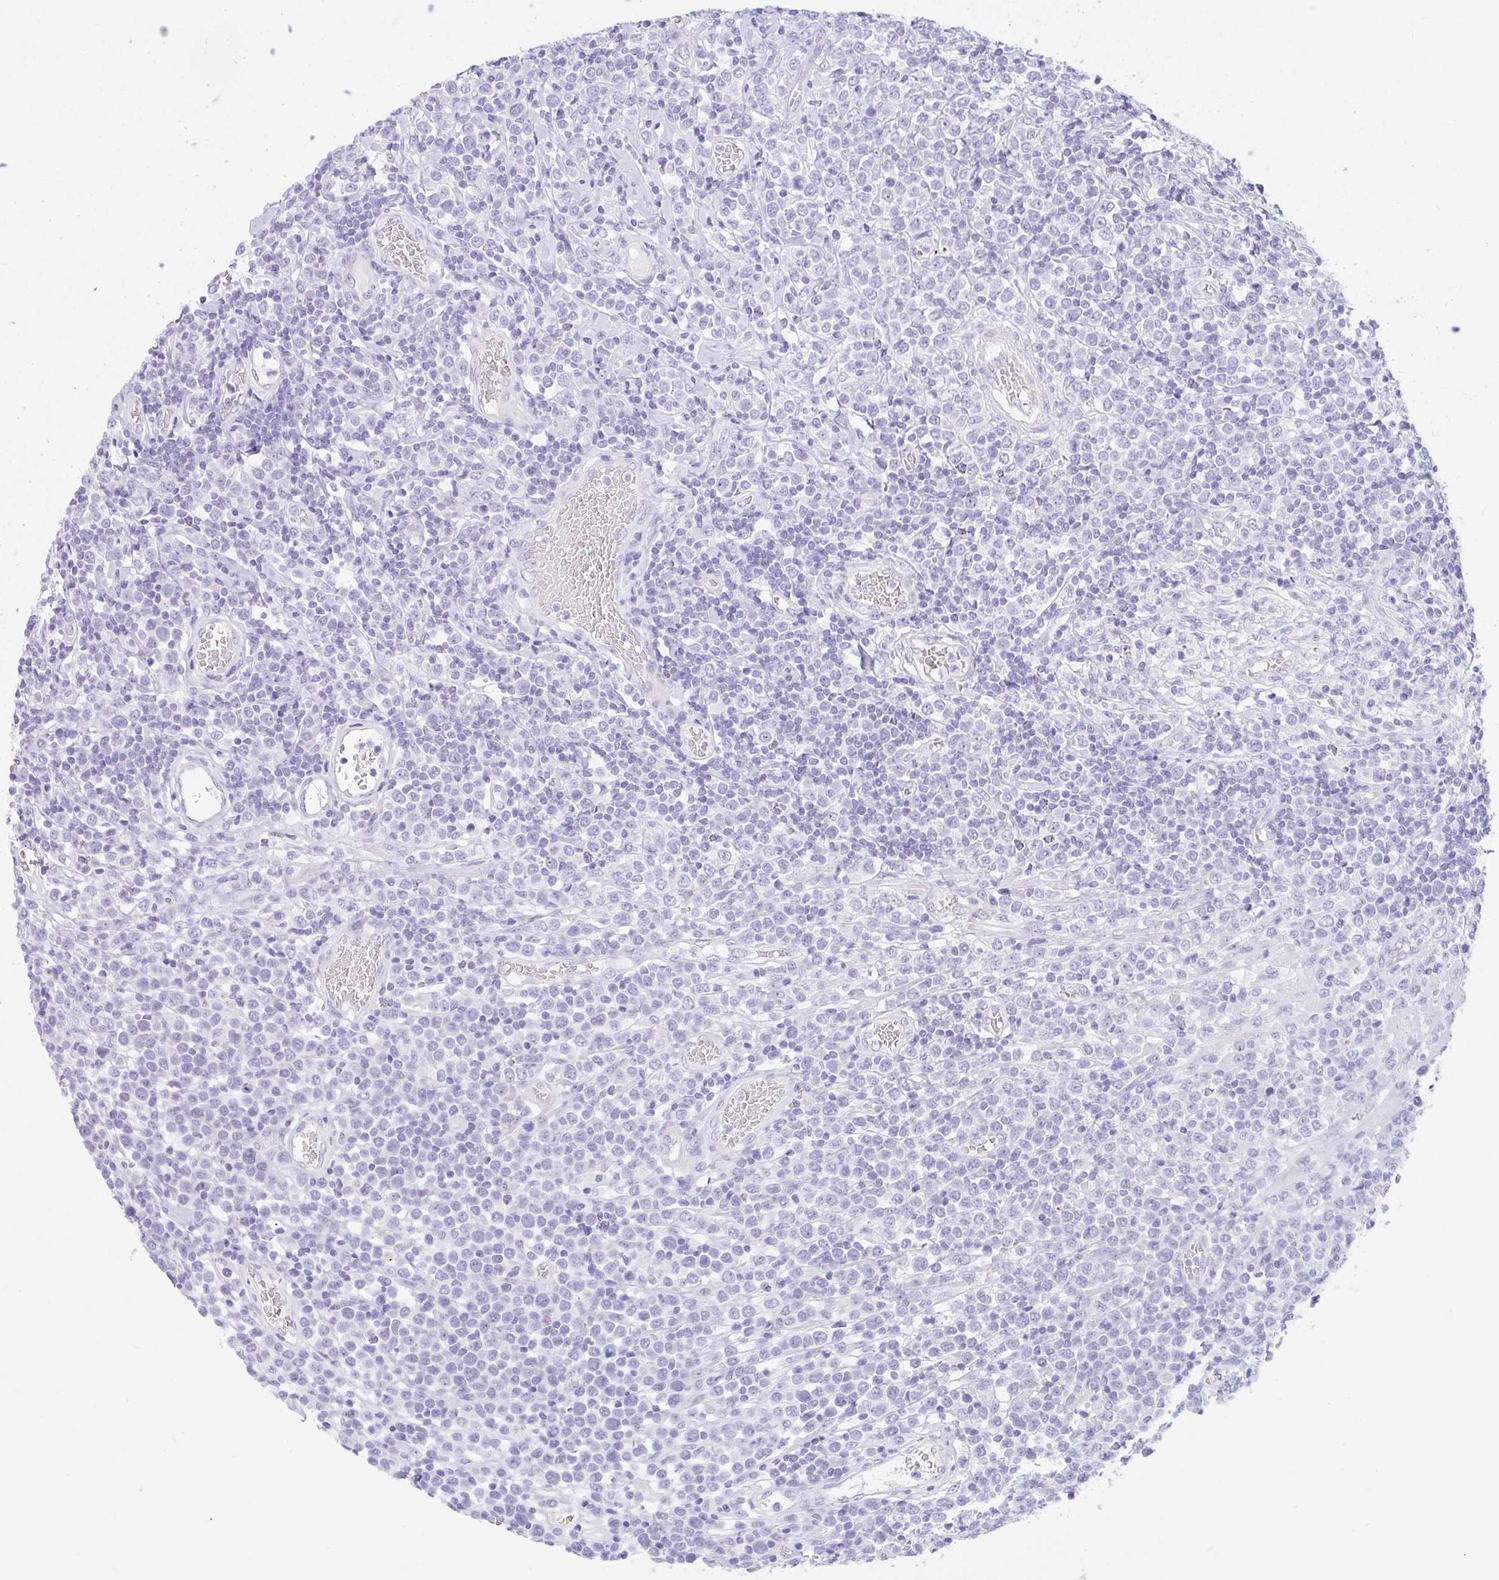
{"staining": {"intensity": "negative", "quantity": "none", "location": "none"}, "tissue": "lymphoma", "cell_type": "Tumor cells", "image_type": "cancer", "snomed": [{"axis": "morphology", "description": "Malignant lymphoma, non-Hodgkin's type, High grade"}, {"axis": "topography", "description": "Soft tissue"}], "caption": "There is no significant staining in tumor cells of lymphoma.", "gene": "NDUFAF8", "patient": {"sex": "female", "age": 56}}